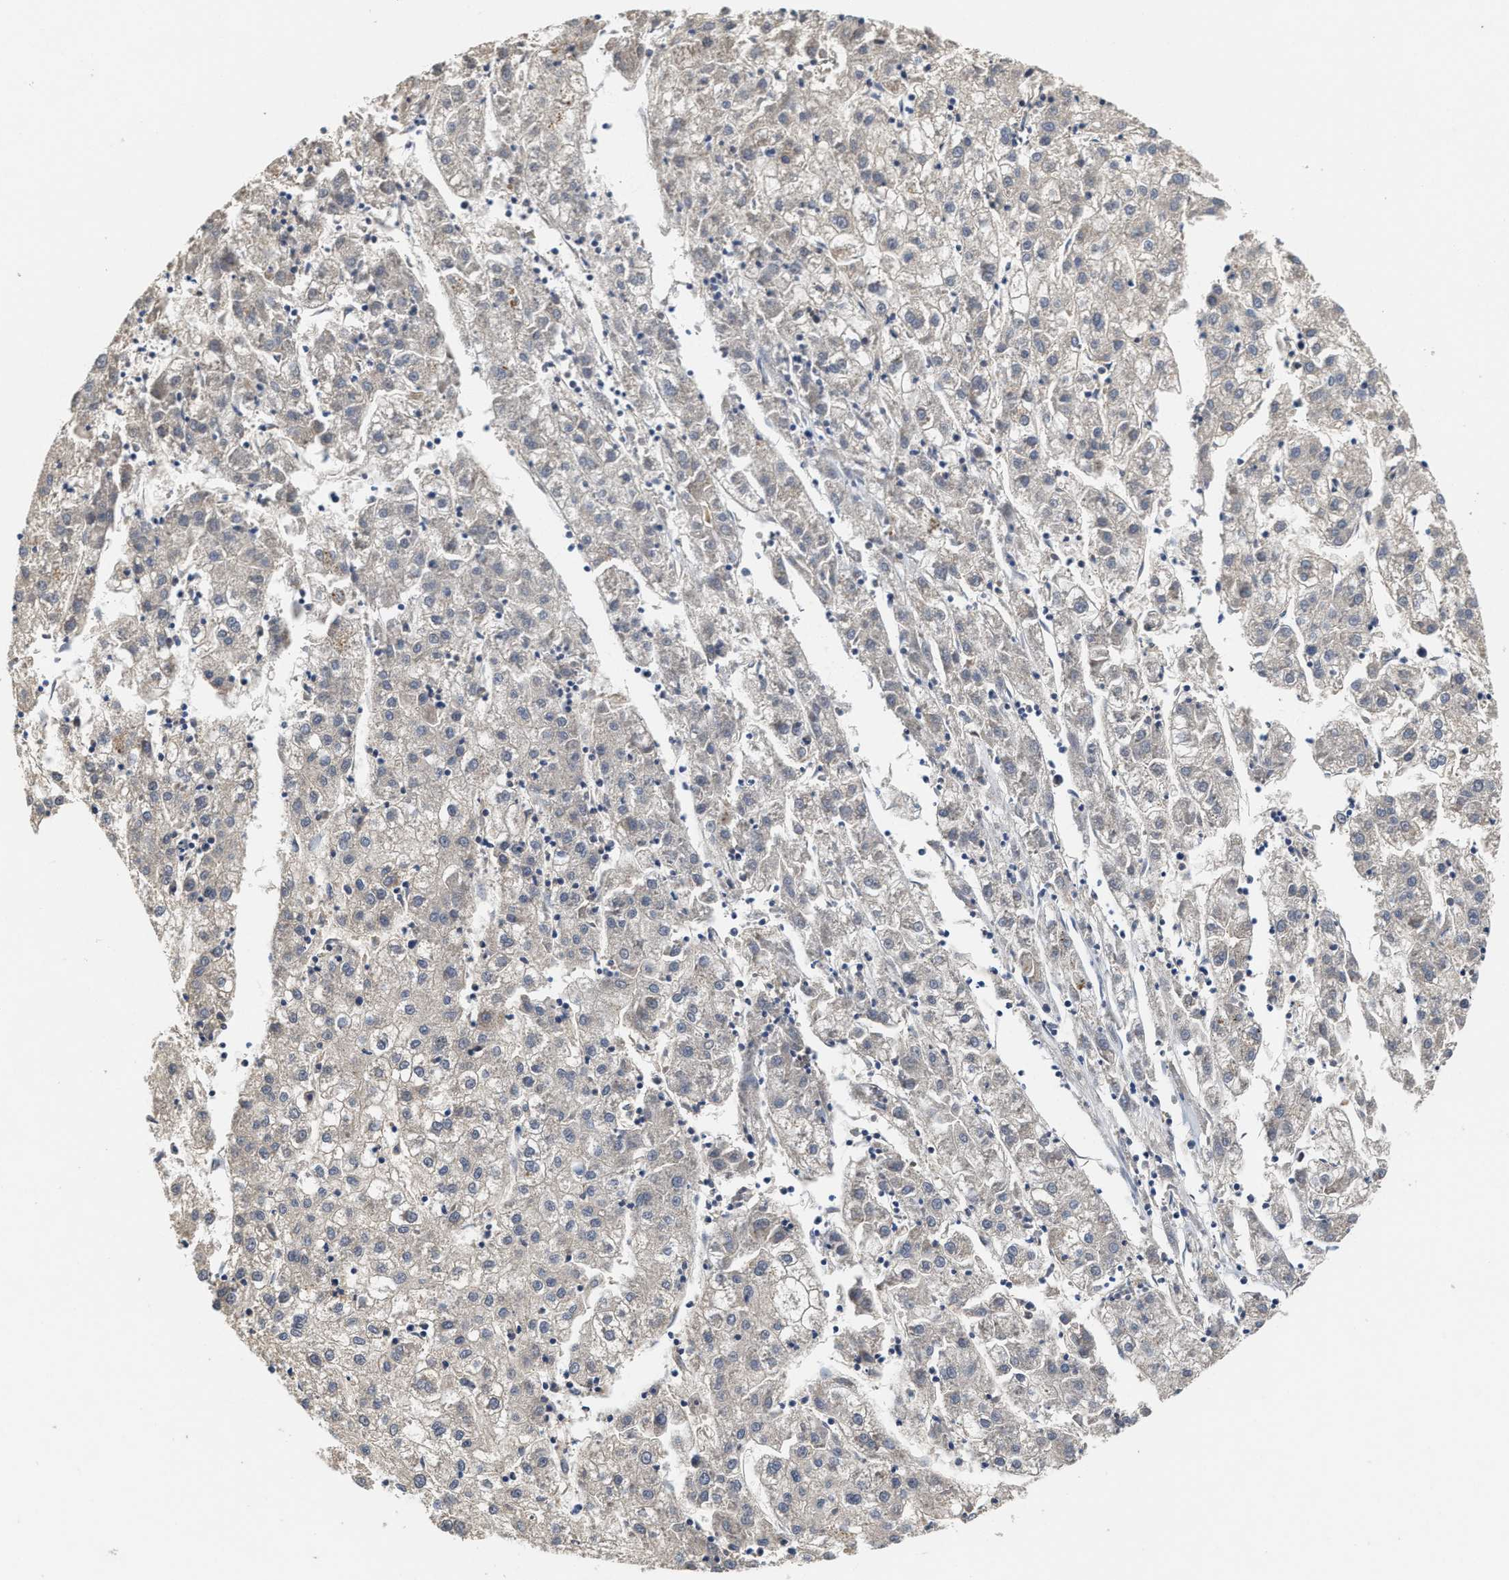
{"staining": {"intensity": "negative", "quantity": "none", "location": "none"}, "tissue": "liver cancer", "cell_type": "Tumor cells", "image_type": "cancer", "snomed": [{"axis": "morphology", "description": "Carcinoma, Hepatocellular, NOS"}, {"axis": "topography", "description": "Liver"}], "caption": "Tumor cells are negative for brown protein staining in hepatocellular carcinoma (liver).", "gene": "SCYL2", "patient": {"sex": "male", "age": 72}}